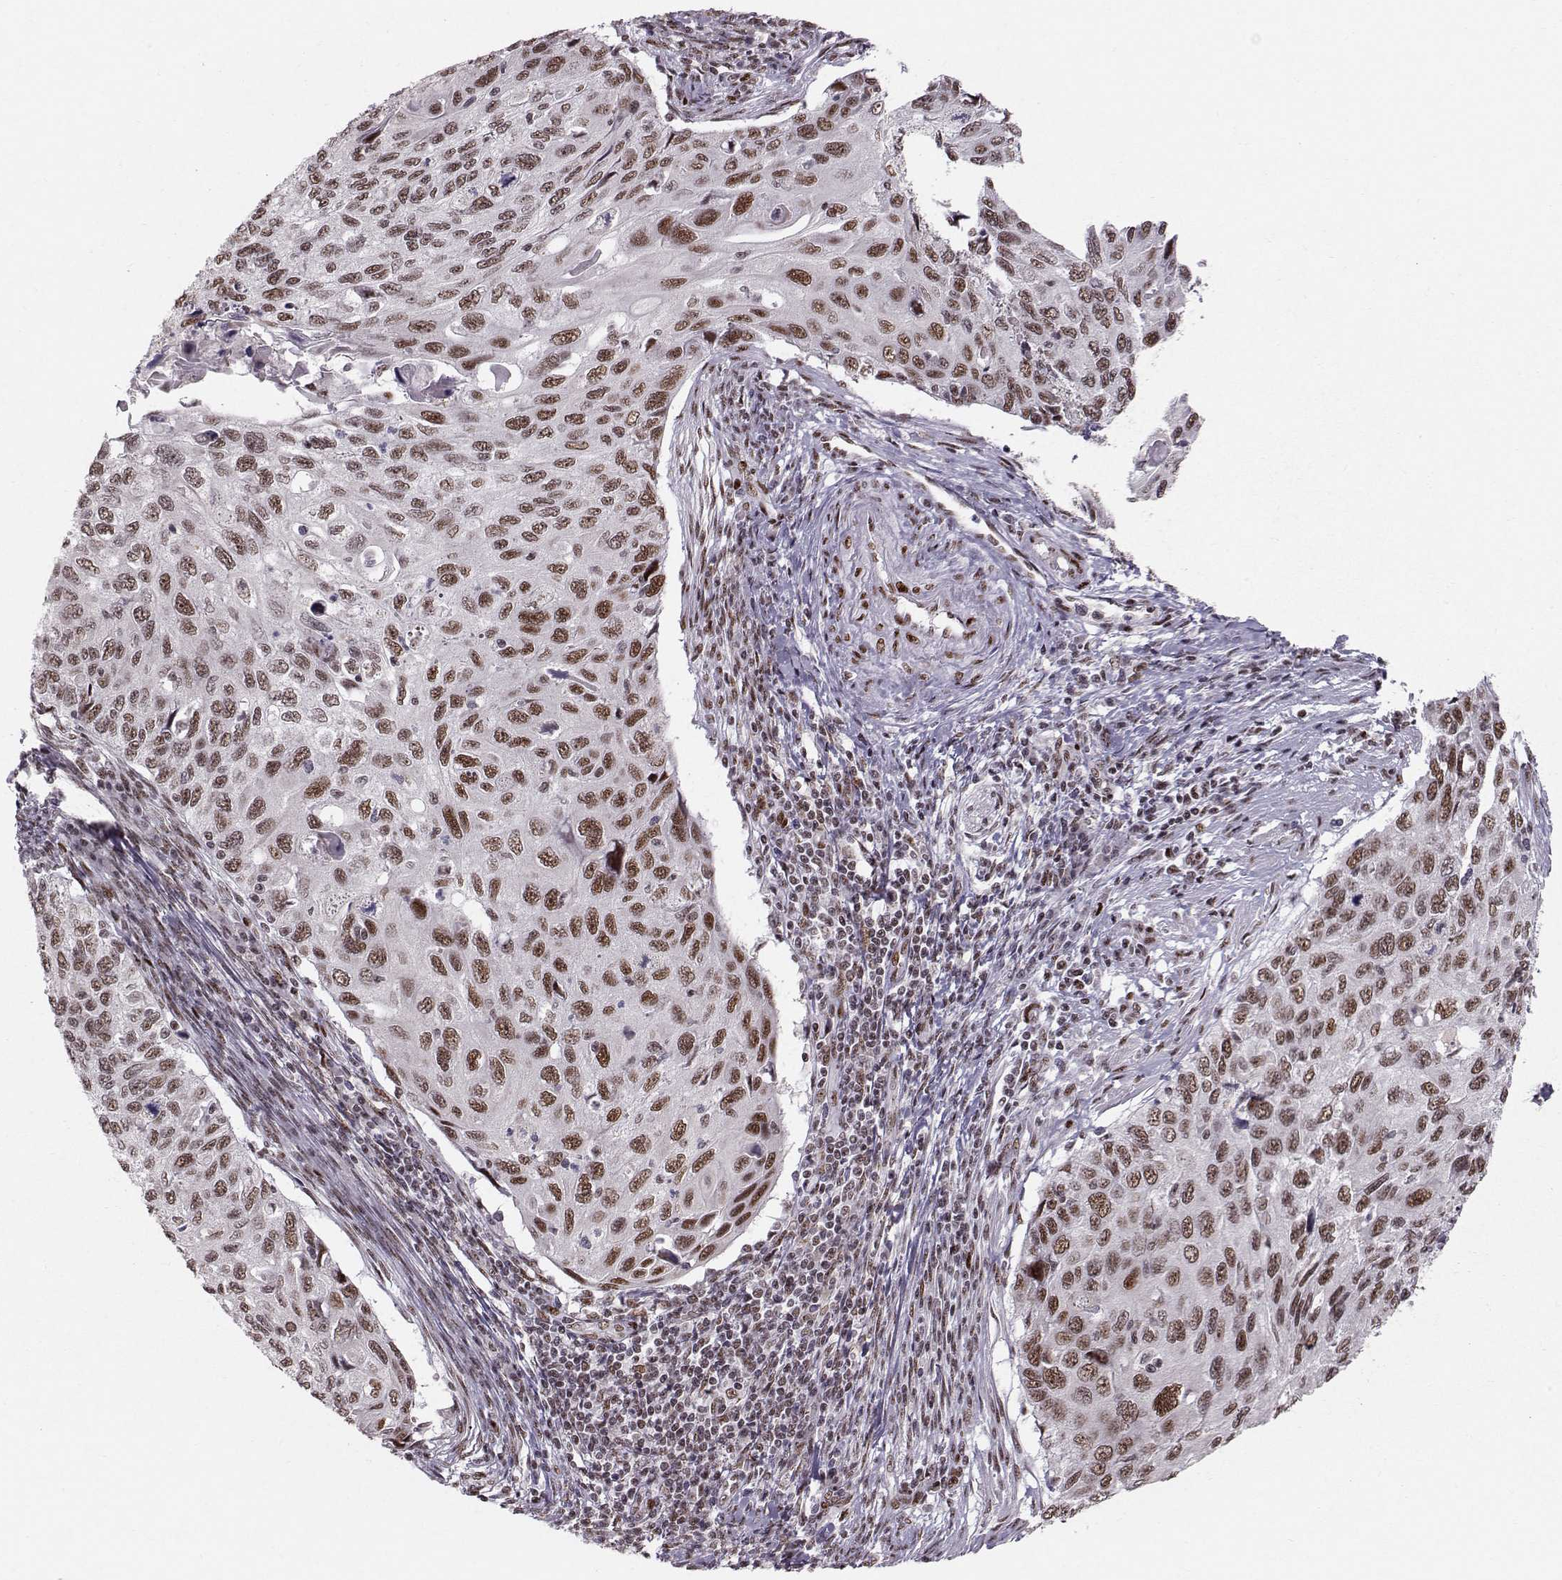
{"staining": {"intensity": "strong", "quantity": ">75%", "location": "nuclear"}, "tissue": "cervical cancer", "cell_type": "Tumor cells", "image_type": "cancer", "snomed": [{"axis": "morphology", "description": "Squamous cell carcinoma, NOS"}, {"axis": "topography", "description": "Cervix"}], "caption": "IHC histopathology image of neoplastic tissue: human cervical cancer stained using immunohistochemistry (IHC) displays high levels of strong protein expression localized specifically in the nuclear of tumor cells, appearing as a nuclear brown color.", "gene": "SNAPC2", "patient": {"sex": "female", "age": 70}}